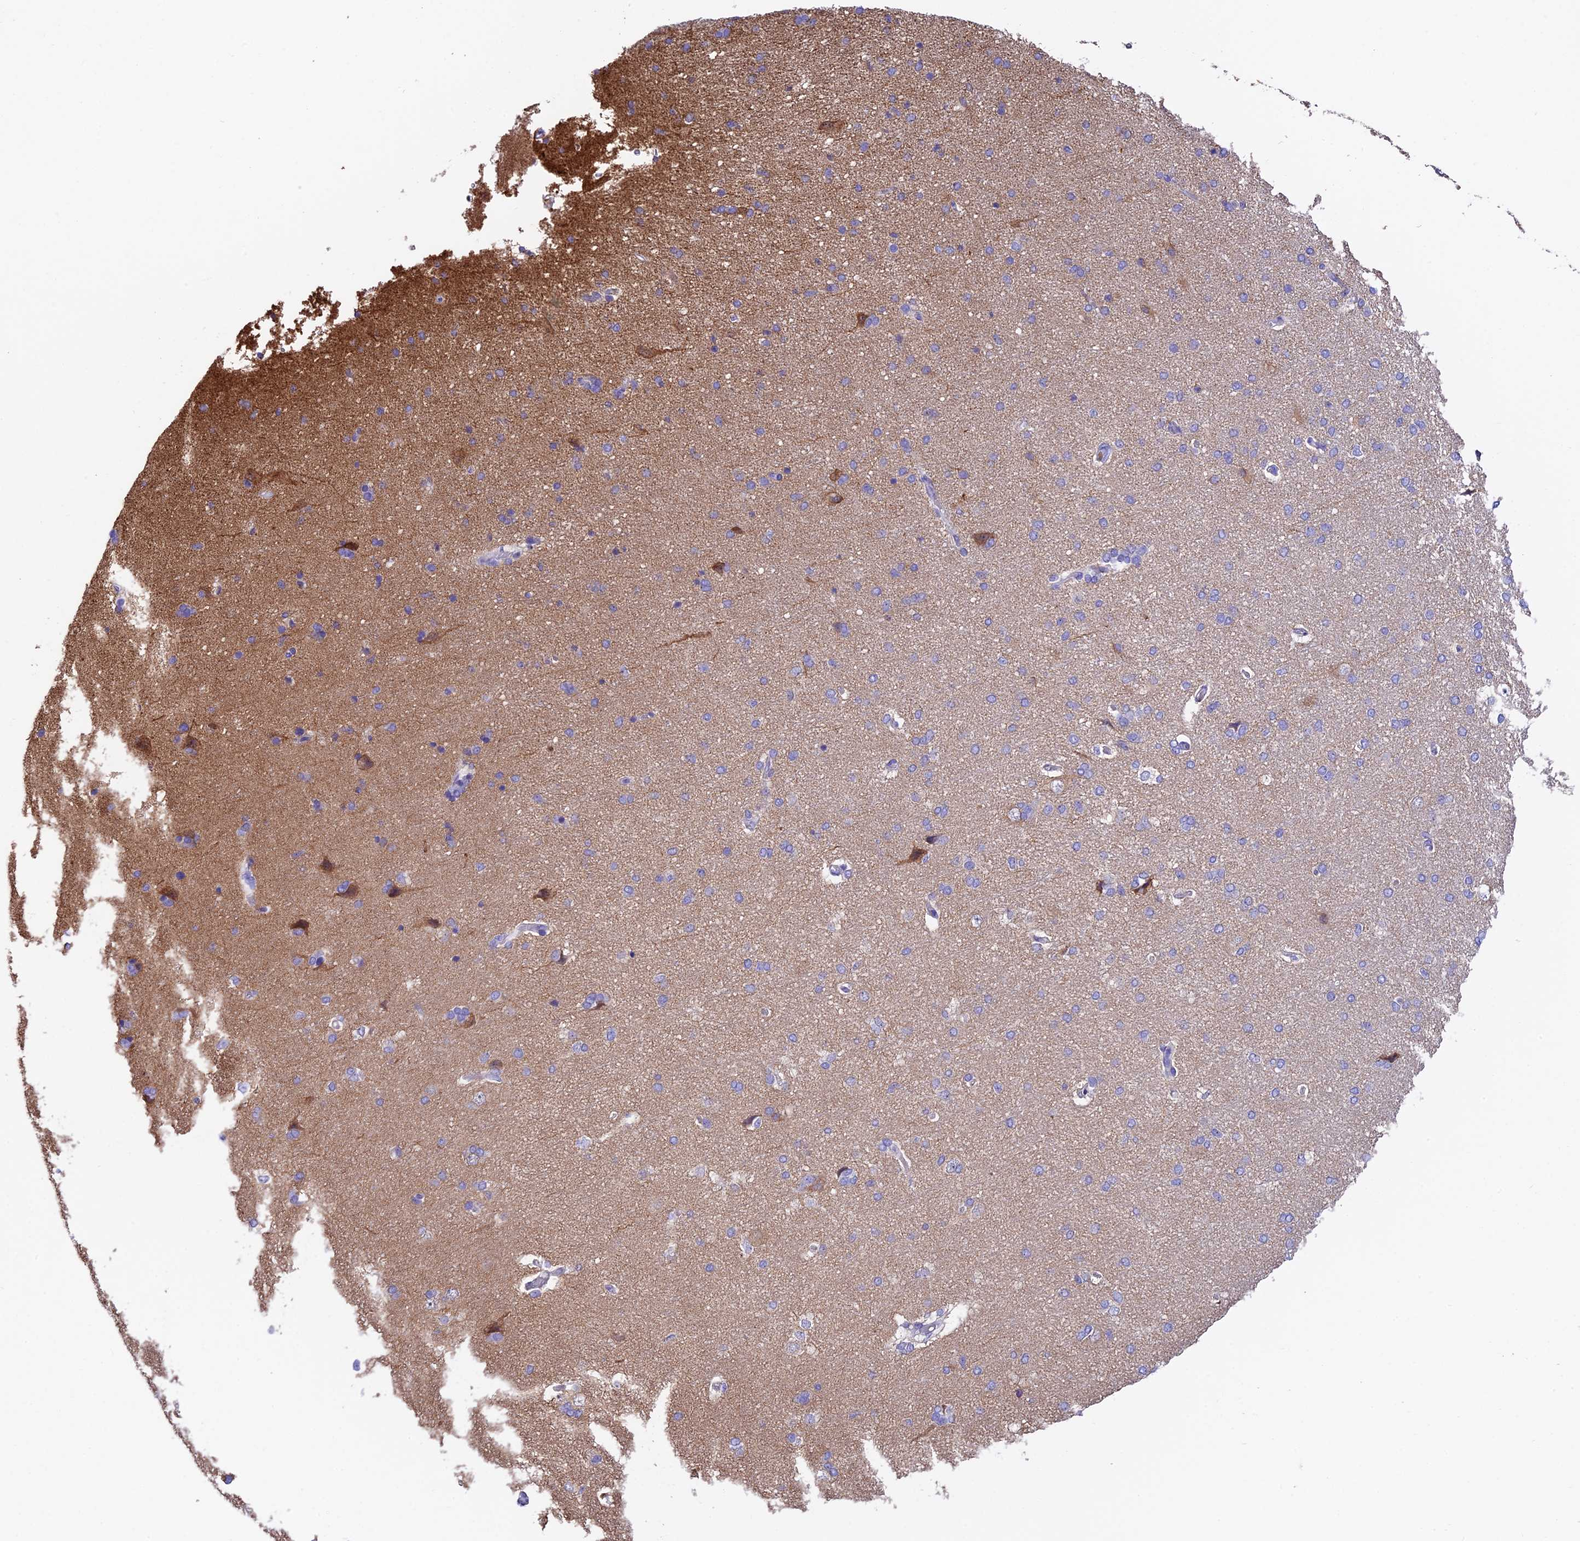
{"staining": {"intensity": "negative", "quantity": "none", "location": "none"}, "tissue": "cerebral cortex", "cell_type": "Endothelial cells", "image_type": "normal", "snomed": [{"axis": "morphology", "description": "Normal tissue, NOS"}, {"axis": "topography", "description": "Cerebral cortex"}], "caption": "Protein analysis of benign cerebral cortex shows no significant staining in endothelial cells.", "gene": "DUSP29", "patient": {"sex": "male", "age": 62}}